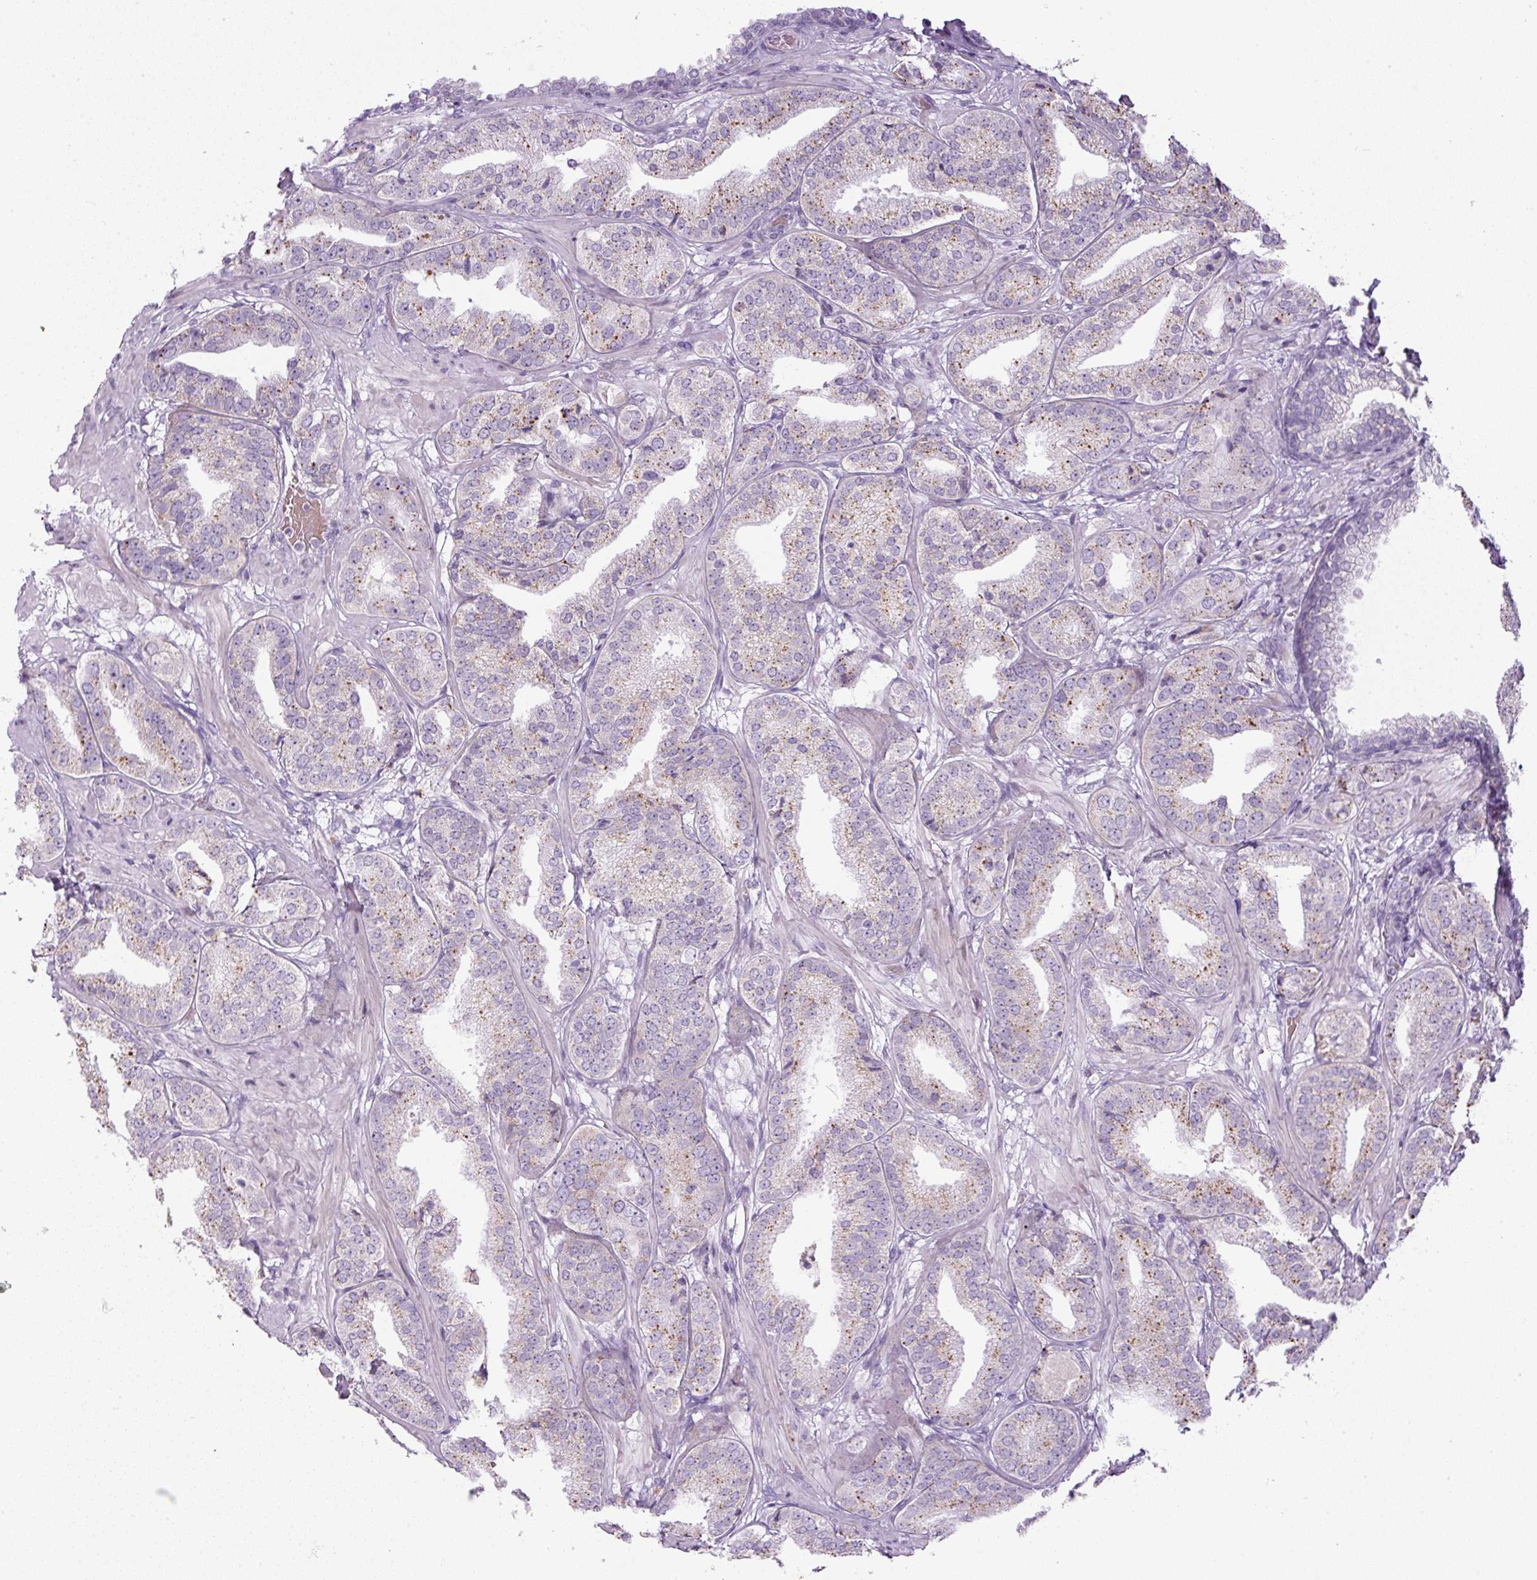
{"staining": {"intensity": "weak", "quantity": "25%-75%", "location": "cytoplasmic/membranous"}, "tissue": "prostate cancer", "cell_type": "Tumor cells", "image_type": "cancer", "snomed": [{"axis": "morphology", "description": "Adenocarcinoma, High grade"}, {"axis": "topography", "description": "Prostate"}], "caption": "Immunohistochemical staining of prostate adenocarcinoma (high-grade) exhibits weak cytoplasmic/membranous protein expression in about 25%-75% of tumor cells. (Brightfield microscopy of DAB IHC at high magnification).", "gene": "FGFBP3", "patient": {"sex": "male", "age": 63}}